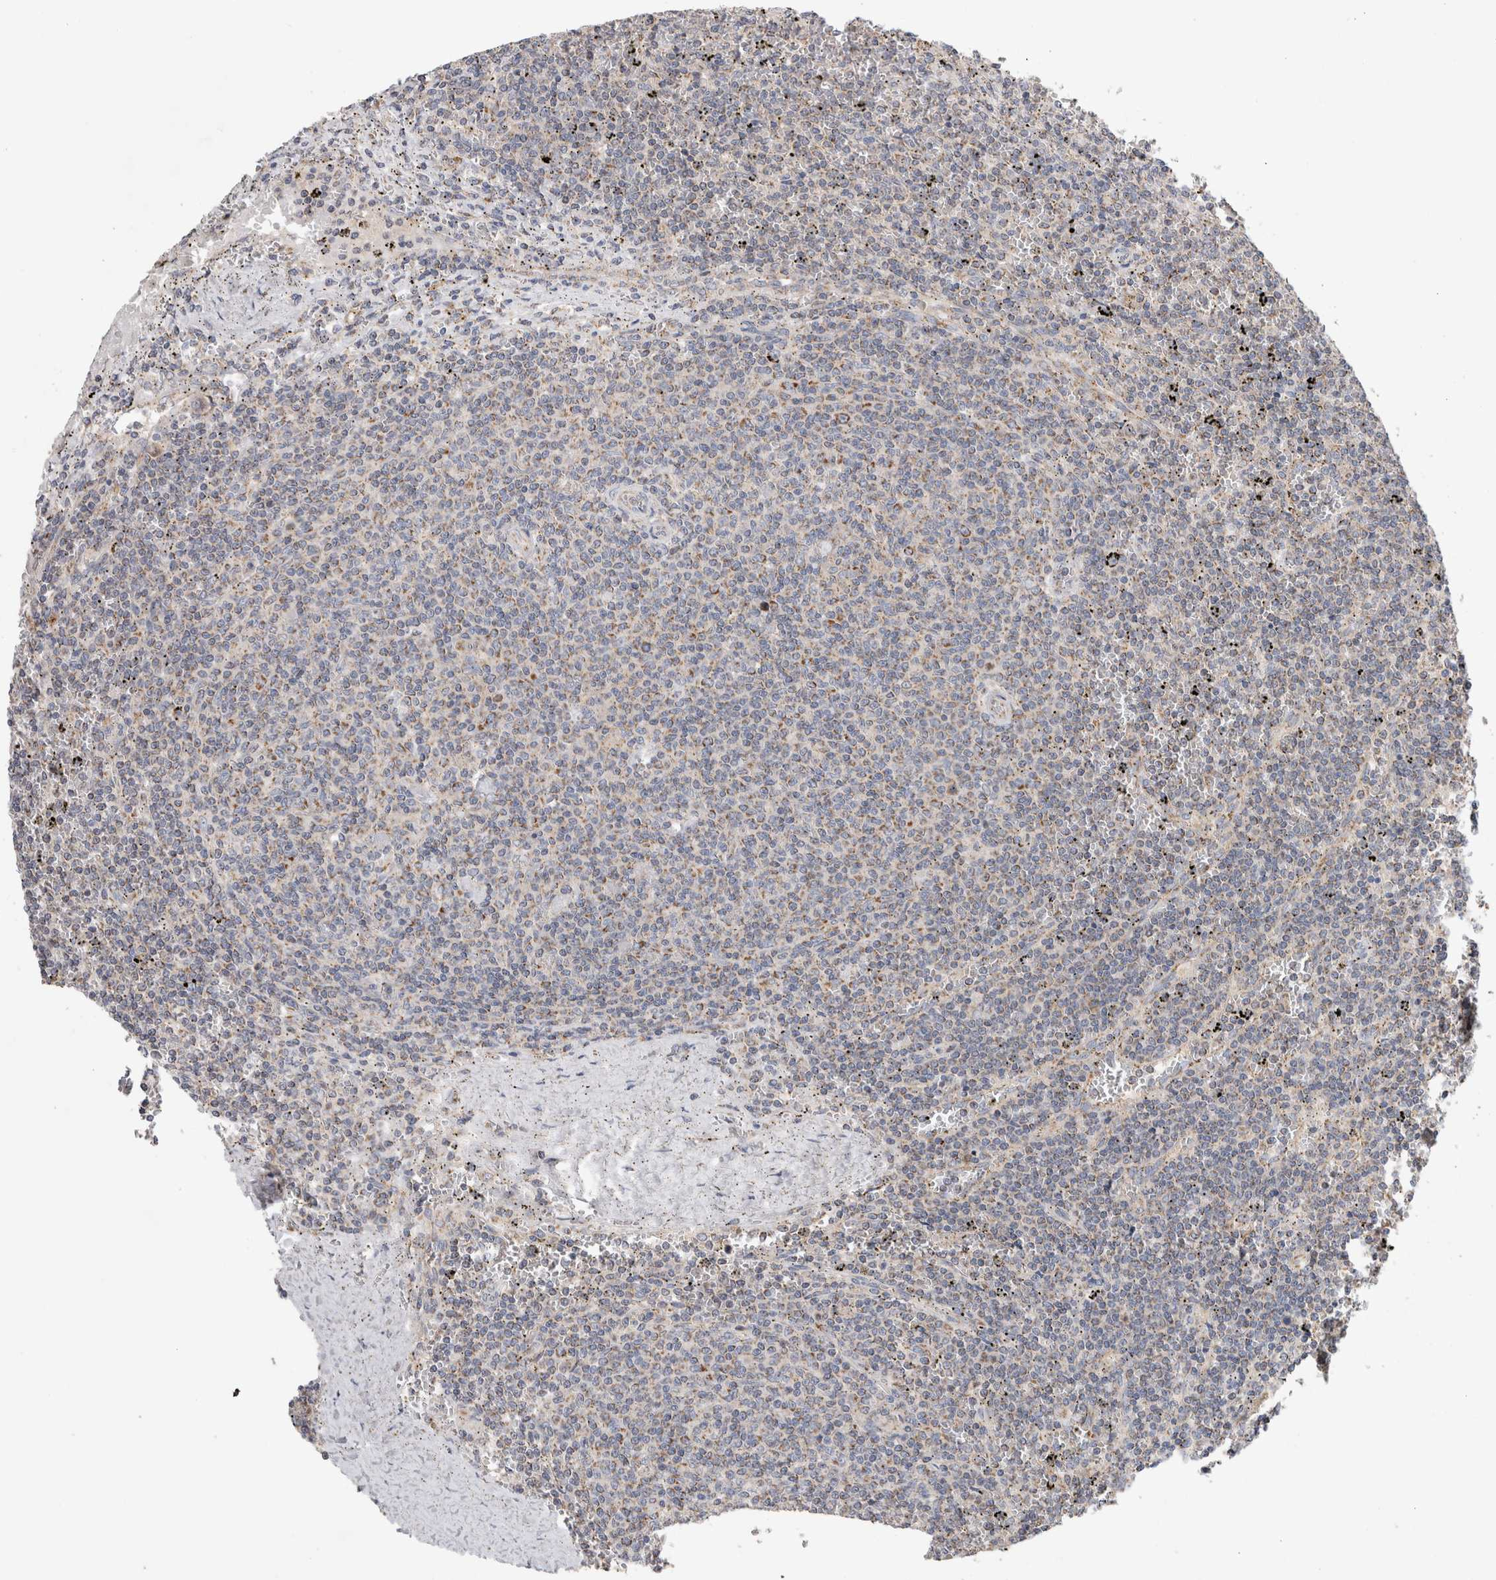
{"staining": {"intensity": "moderate", "quantity": "<25%", "location": "cytoplasmic/membranous"}, "tissue": "lymphoma", "cell_type": "Tumor cells", "image_type": "cancer", "snomed": [{"axis": "morphology", "description": "Malignant lymphoma, non-Hodgkin's type, Low grade"}, {"axis": "topography", "description": "Spleen"}], "caption": "Lymphoma stained for a protein (brown) reveals moderate cytoplasmic/membranous positive positivity in about <25% of tumor cells.", "gene": "IARS2", "patient": {"sex": "female", "age": 50}}